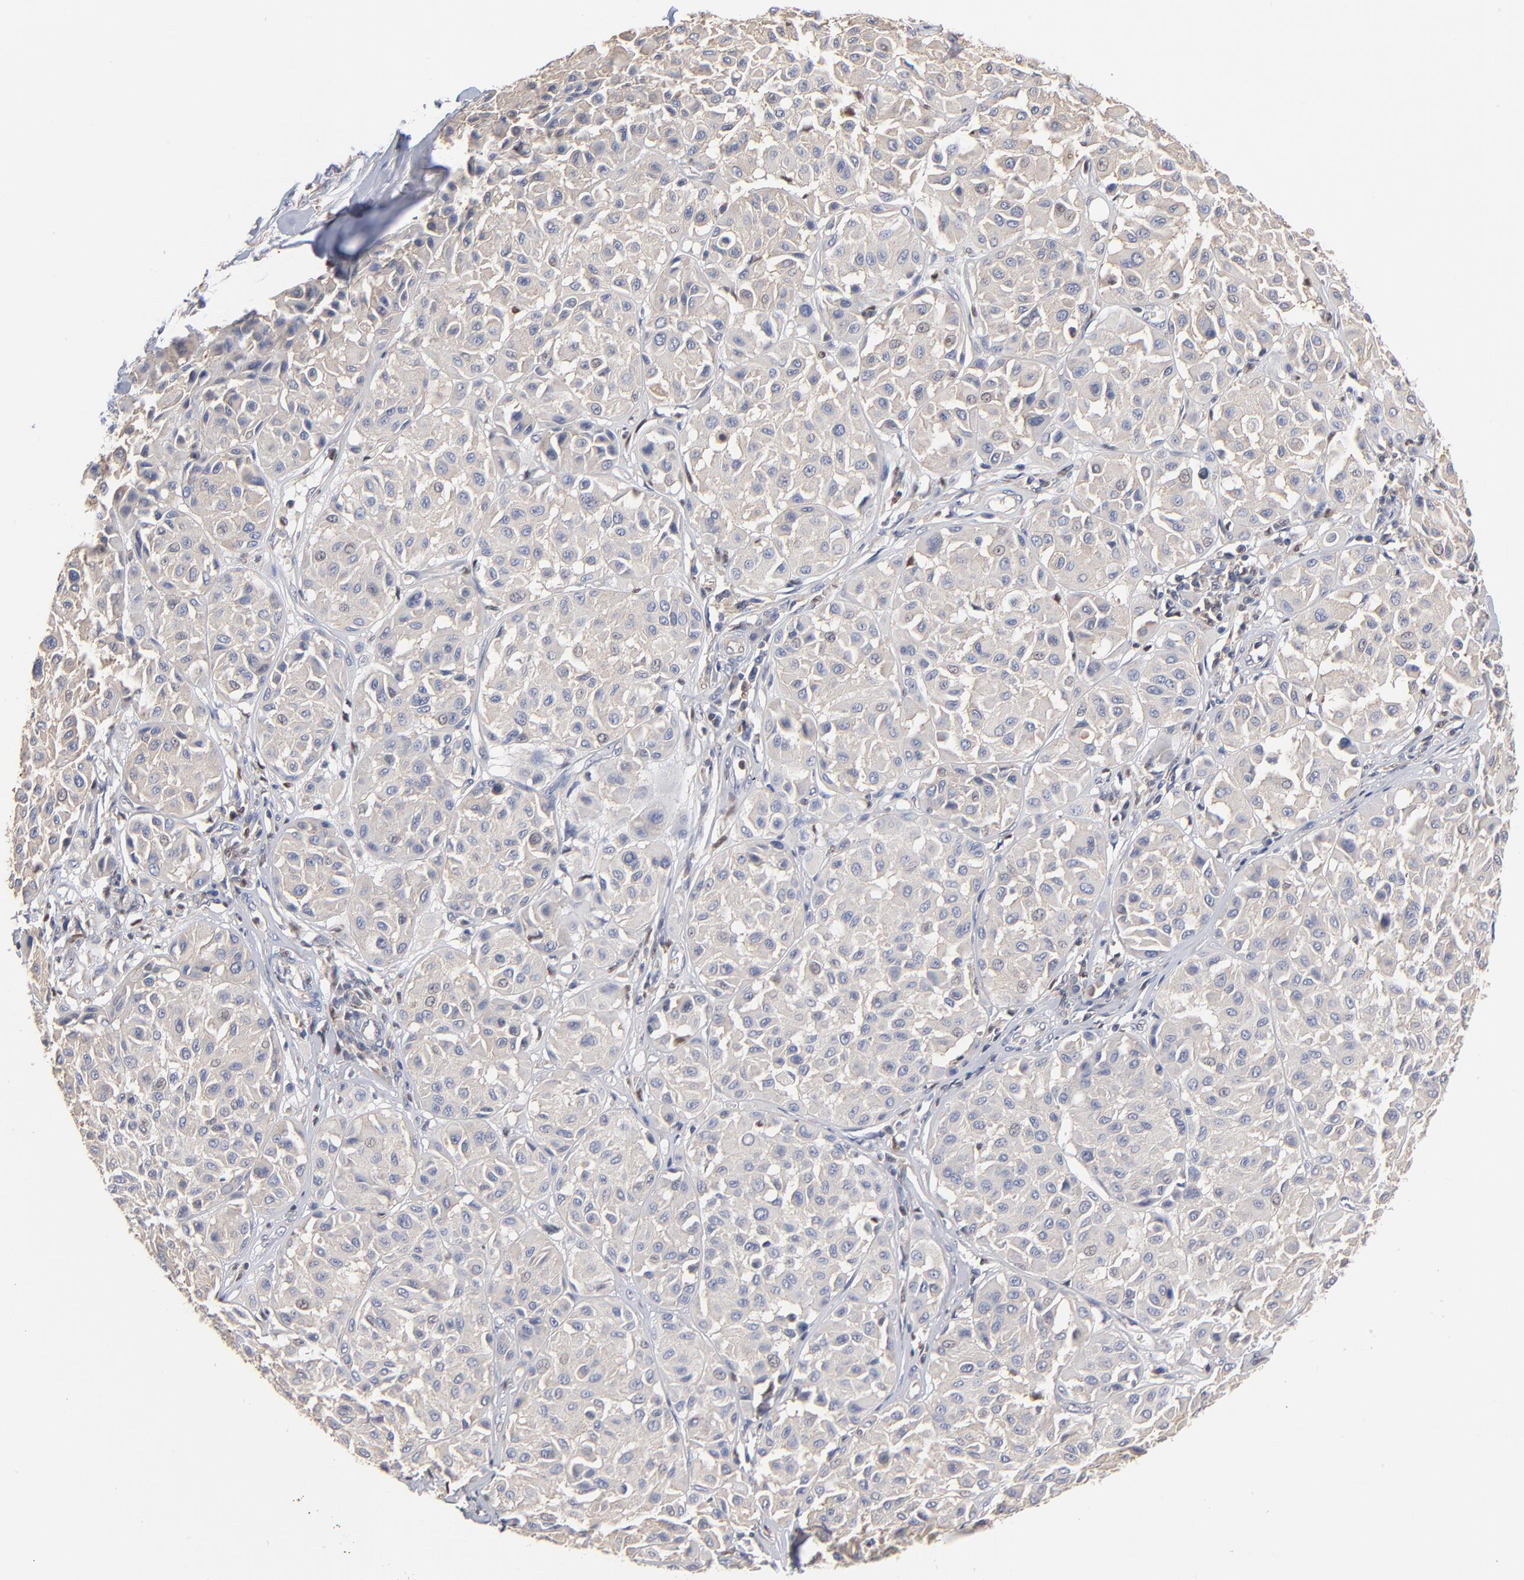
{"staining": {"intensity": "negative", "quantity": "none", "location": "none"}, "tissue": "melanoma", "cell_type": "Tumor cells", "image_type": "cancer", "snomed": [{"axis": "morphology", "description": "Malignant melanoma, Metastatic site"}, {"axis": "topography", "description": "Soft tissue"}], "caption": "This is an immunohistochemistry (IHC) histopathology image of melanoma. There is no positivity in tumor cells.", "gene": "ARHGEF6", "patient": {"sex": "male", "age": 41}}